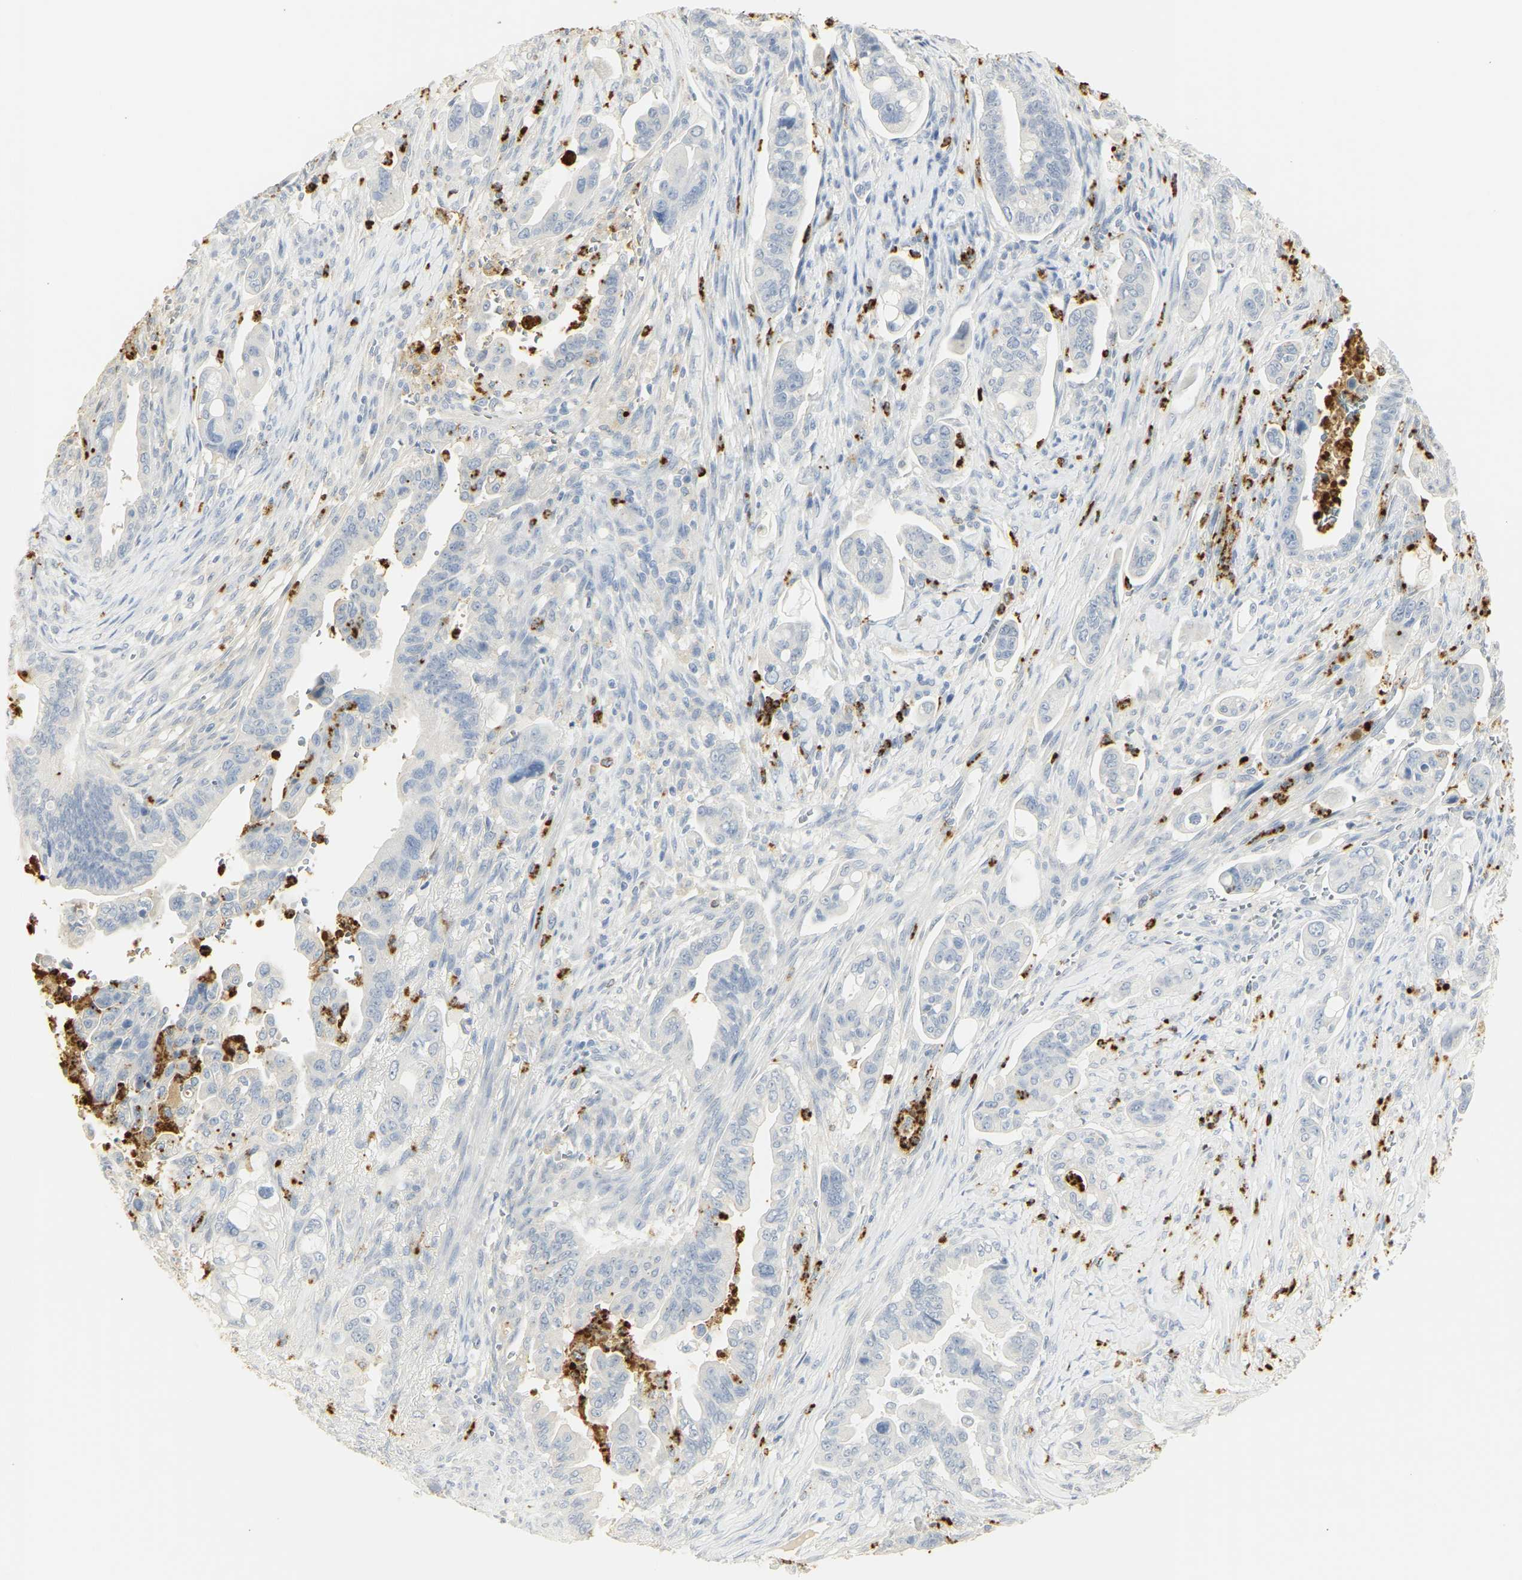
{"staining": {"intensity": "negative", "quantity": "none", "location": "none"}, "tissue": "pancreatic cancer", "cell_type": "Tumor cells", "image_type": "cancer", "snomed": [{"axis": "morphology", "description": "Adenocarcinoma, NOS"}, {"axis": "topography", "description": "Pancreas"}], "caption": "DAB immunohistochemical staining of pancreatic cancer shows no significant positivity in tumor cells.", "gene": "MPO", "patient": {"sex": "male", "age": 70}}